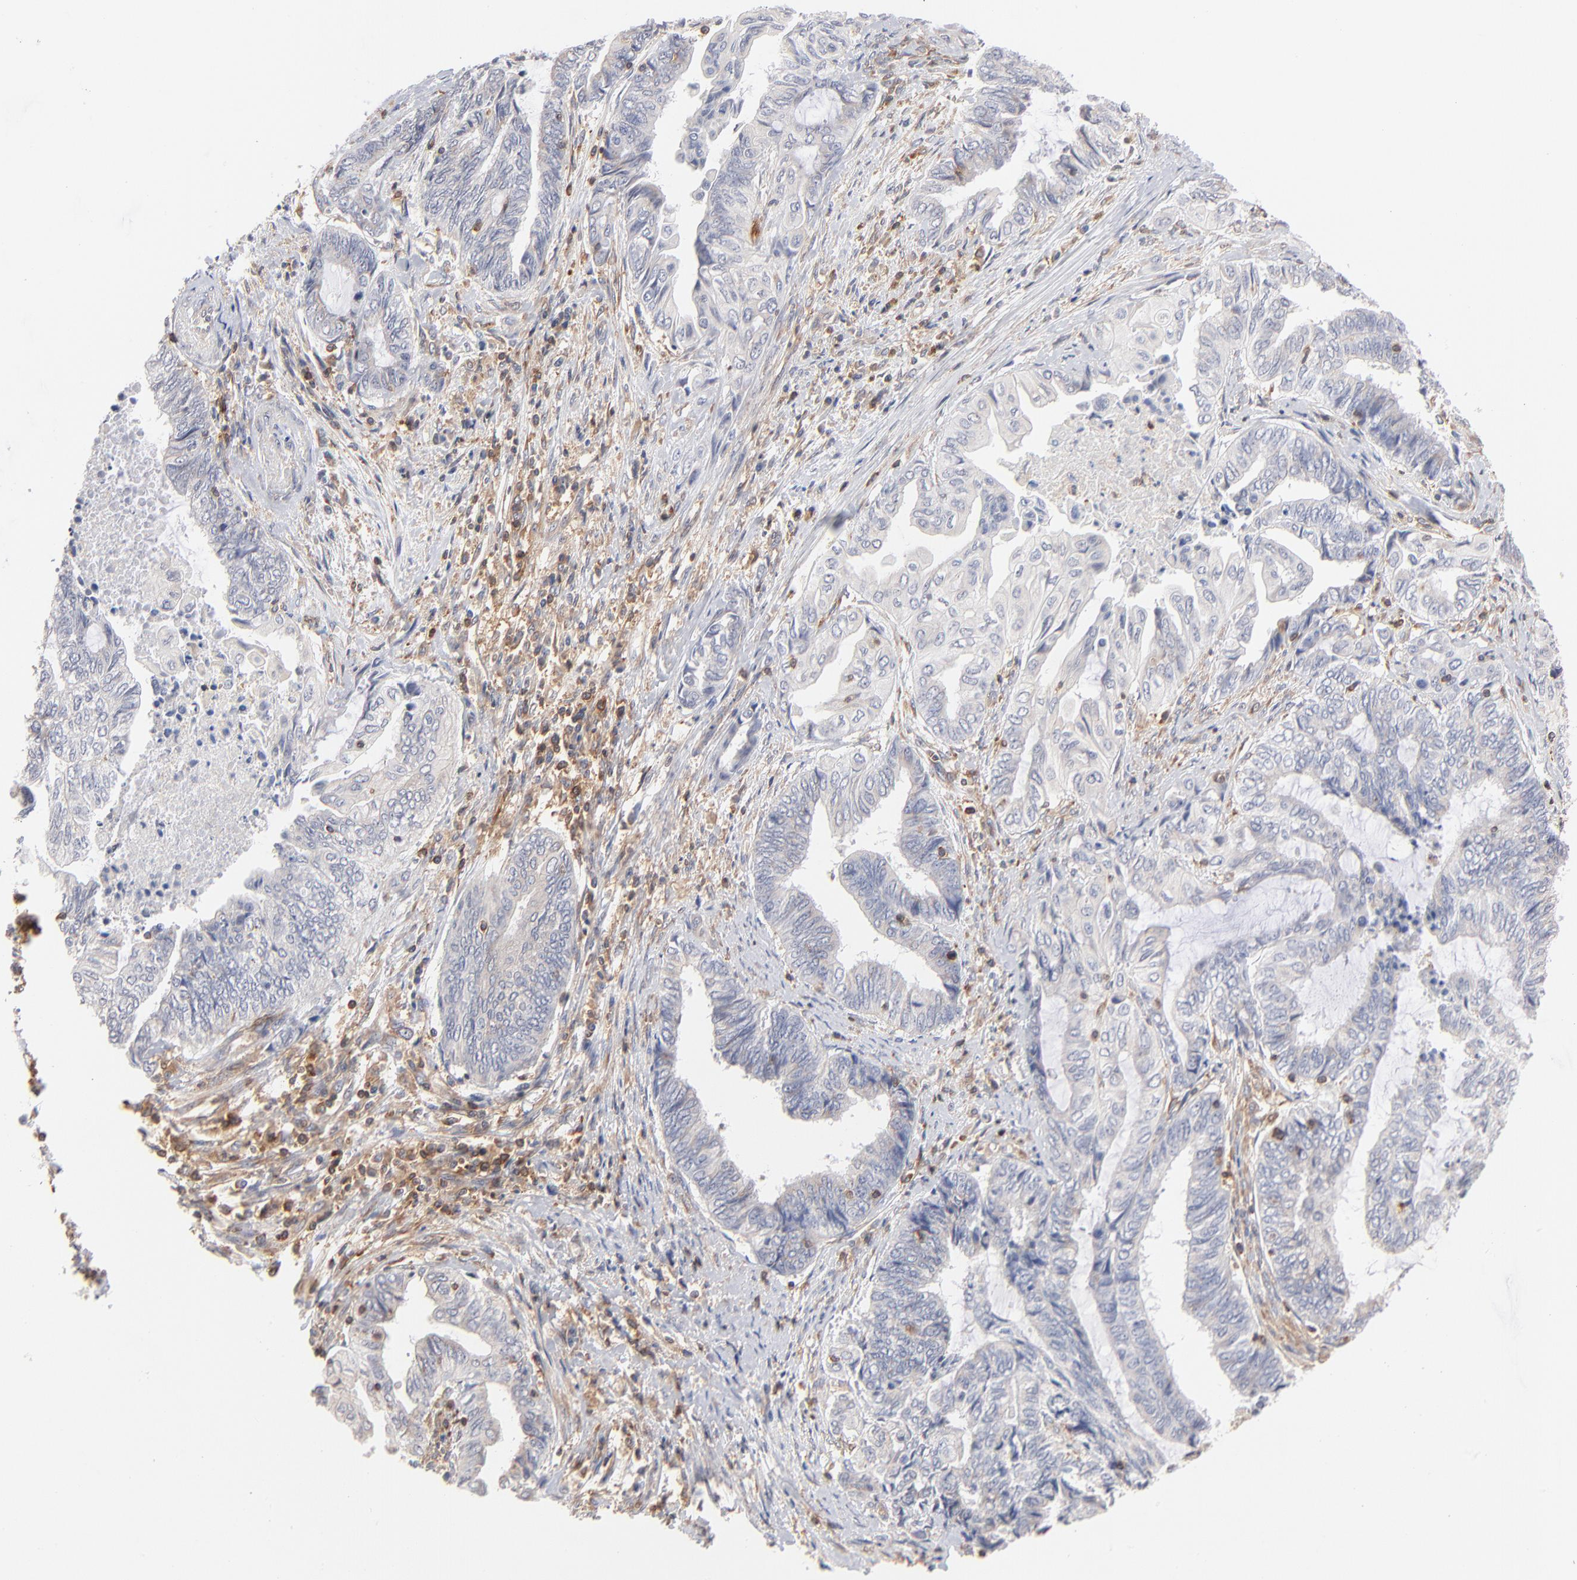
{"staining": {"intensity": "negative", "quantity": "none", "location": "none"}, "tissue": "endometrial cancer", "cell_type": "Tumor cells", "image_type": "cancer", "snomed": [{"axis": "morphology", "description": "Adenocarcinoma, NOS"}, {"axis": "topography", "description": "Uterus"}, {"axis": "topography", "description": "Endometrium"}], "caption": "DAB immunohistochemical staining of human endometrial cancer (adenocarcinoma) reveals no significant expression in tumor cells.", "gene": "WIPF1", "patient": {"sex": "female", "age": 70}}